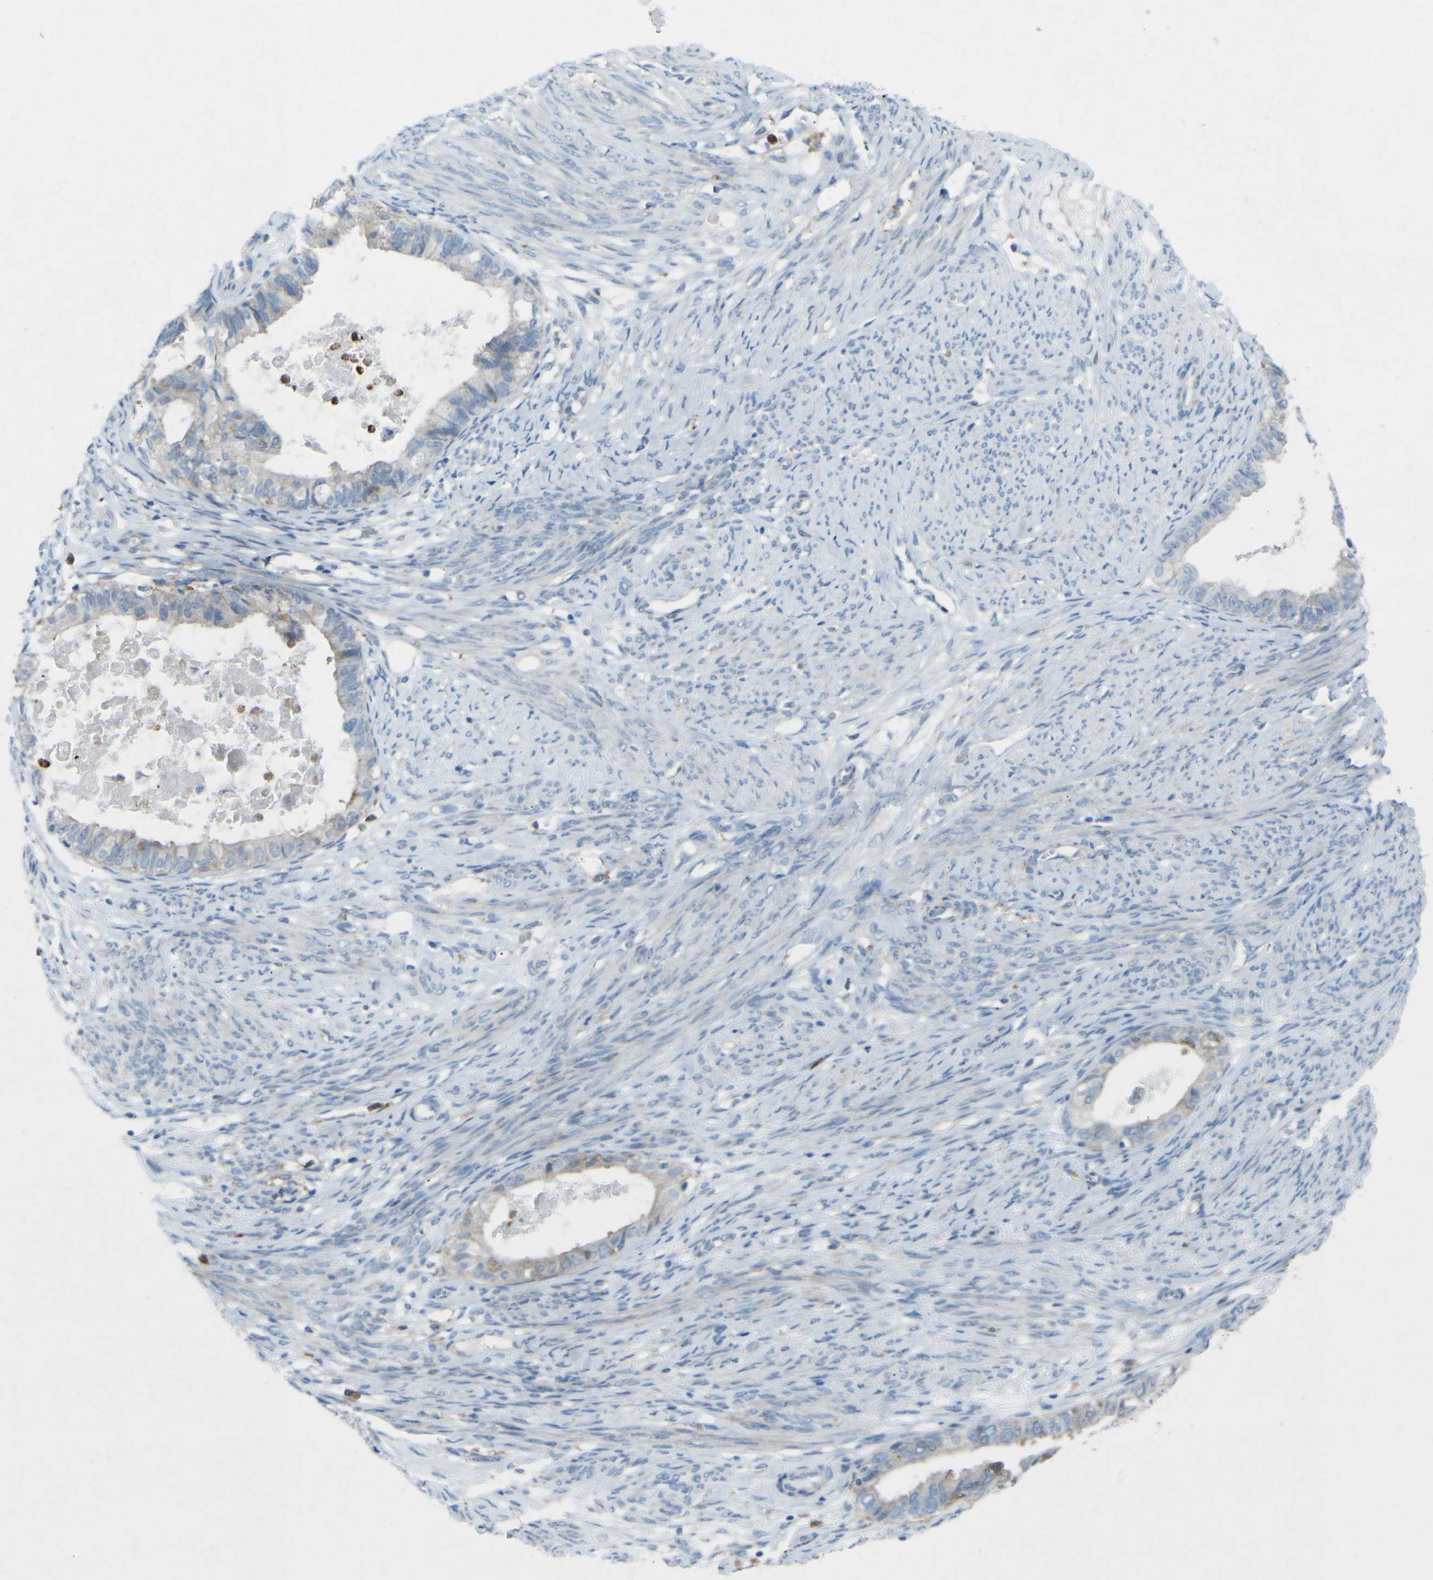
{"staining": {"intensity": "negative", "quantity": "none", "location": "none"}, "tissue": "cervical cancer", "cell_type": "Tumor cells", "image_type": "cancer", "snomed": [{"axis": "morphology", "description": "Normal tissue, NOS"}, {"axis": "morphology", "description": "Adenocarcinoma, NOS"}, {"axis": "topography", "description": "Cervix"}, {"axis": "topography", "description": "Endometrium"}], "caption": "Immunohistochemical staining of cervical adenocarcinoma displays no significant positivity in tumor cells.", "gene": "STK11", "patient": {"sex": "female", "age": 86}}